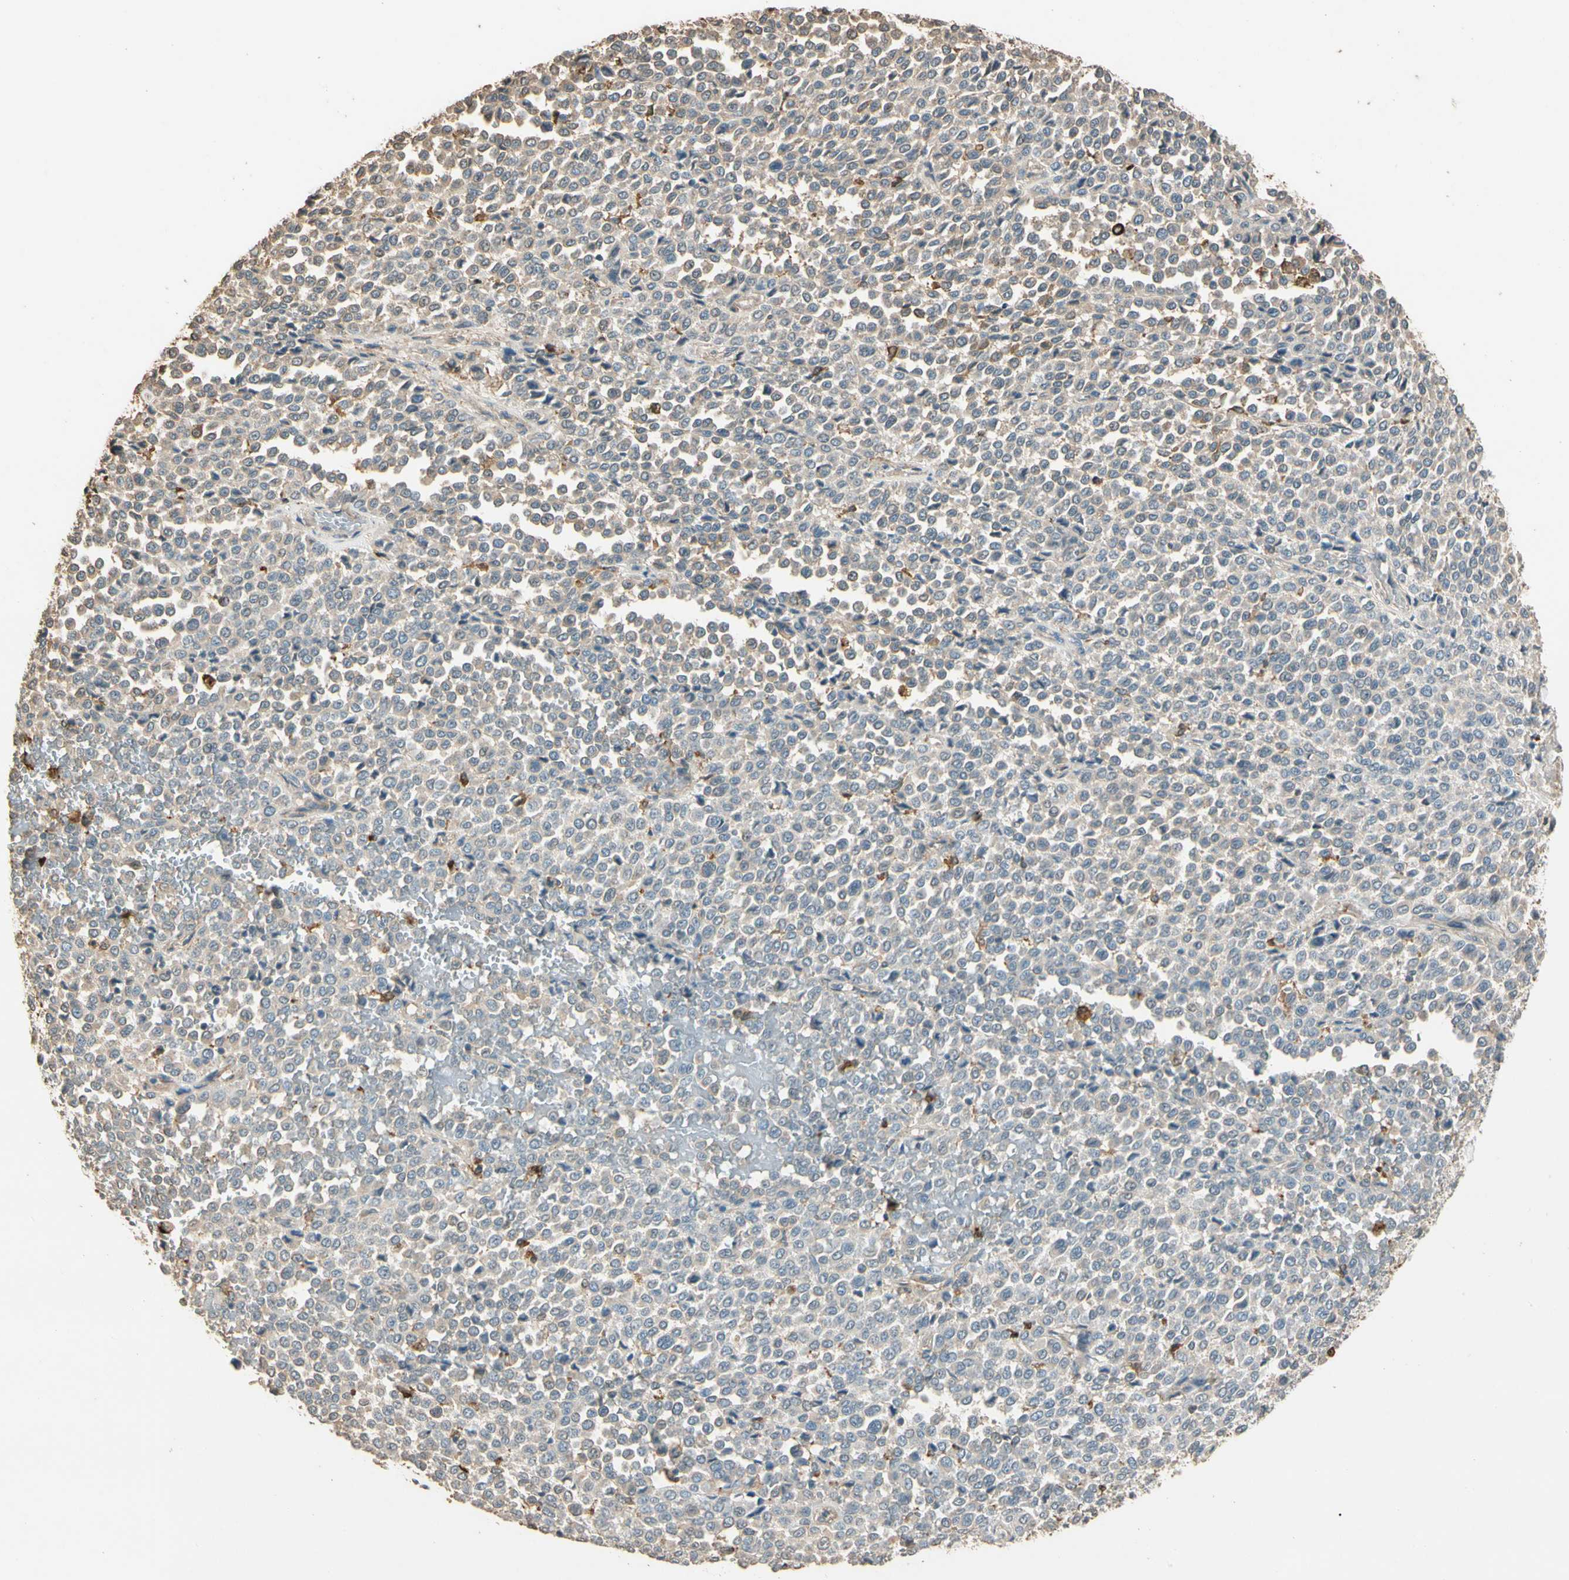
{"staining": {"intensity": "weak", "quantity": "25%-75%", "location": "cytoplasmic/membranous"}, "tissue": "melanoma", "cell_type": "Tumor cells", "image_type": "cancer", "snomed": [{"axis": "morphology", "description": "Malignant melanoma, Metastatic site"}, {"axis": "topography", "description": "Pancreas"}], "caption": "An IHC histopathology image of tumor tissue is shown. Protein staining in brown labels weak cytoplasmic/membranous positivity in melanoma within tumor cells.", "gene": "CDH6", "patient": {"sex": "female", "age": 30}}